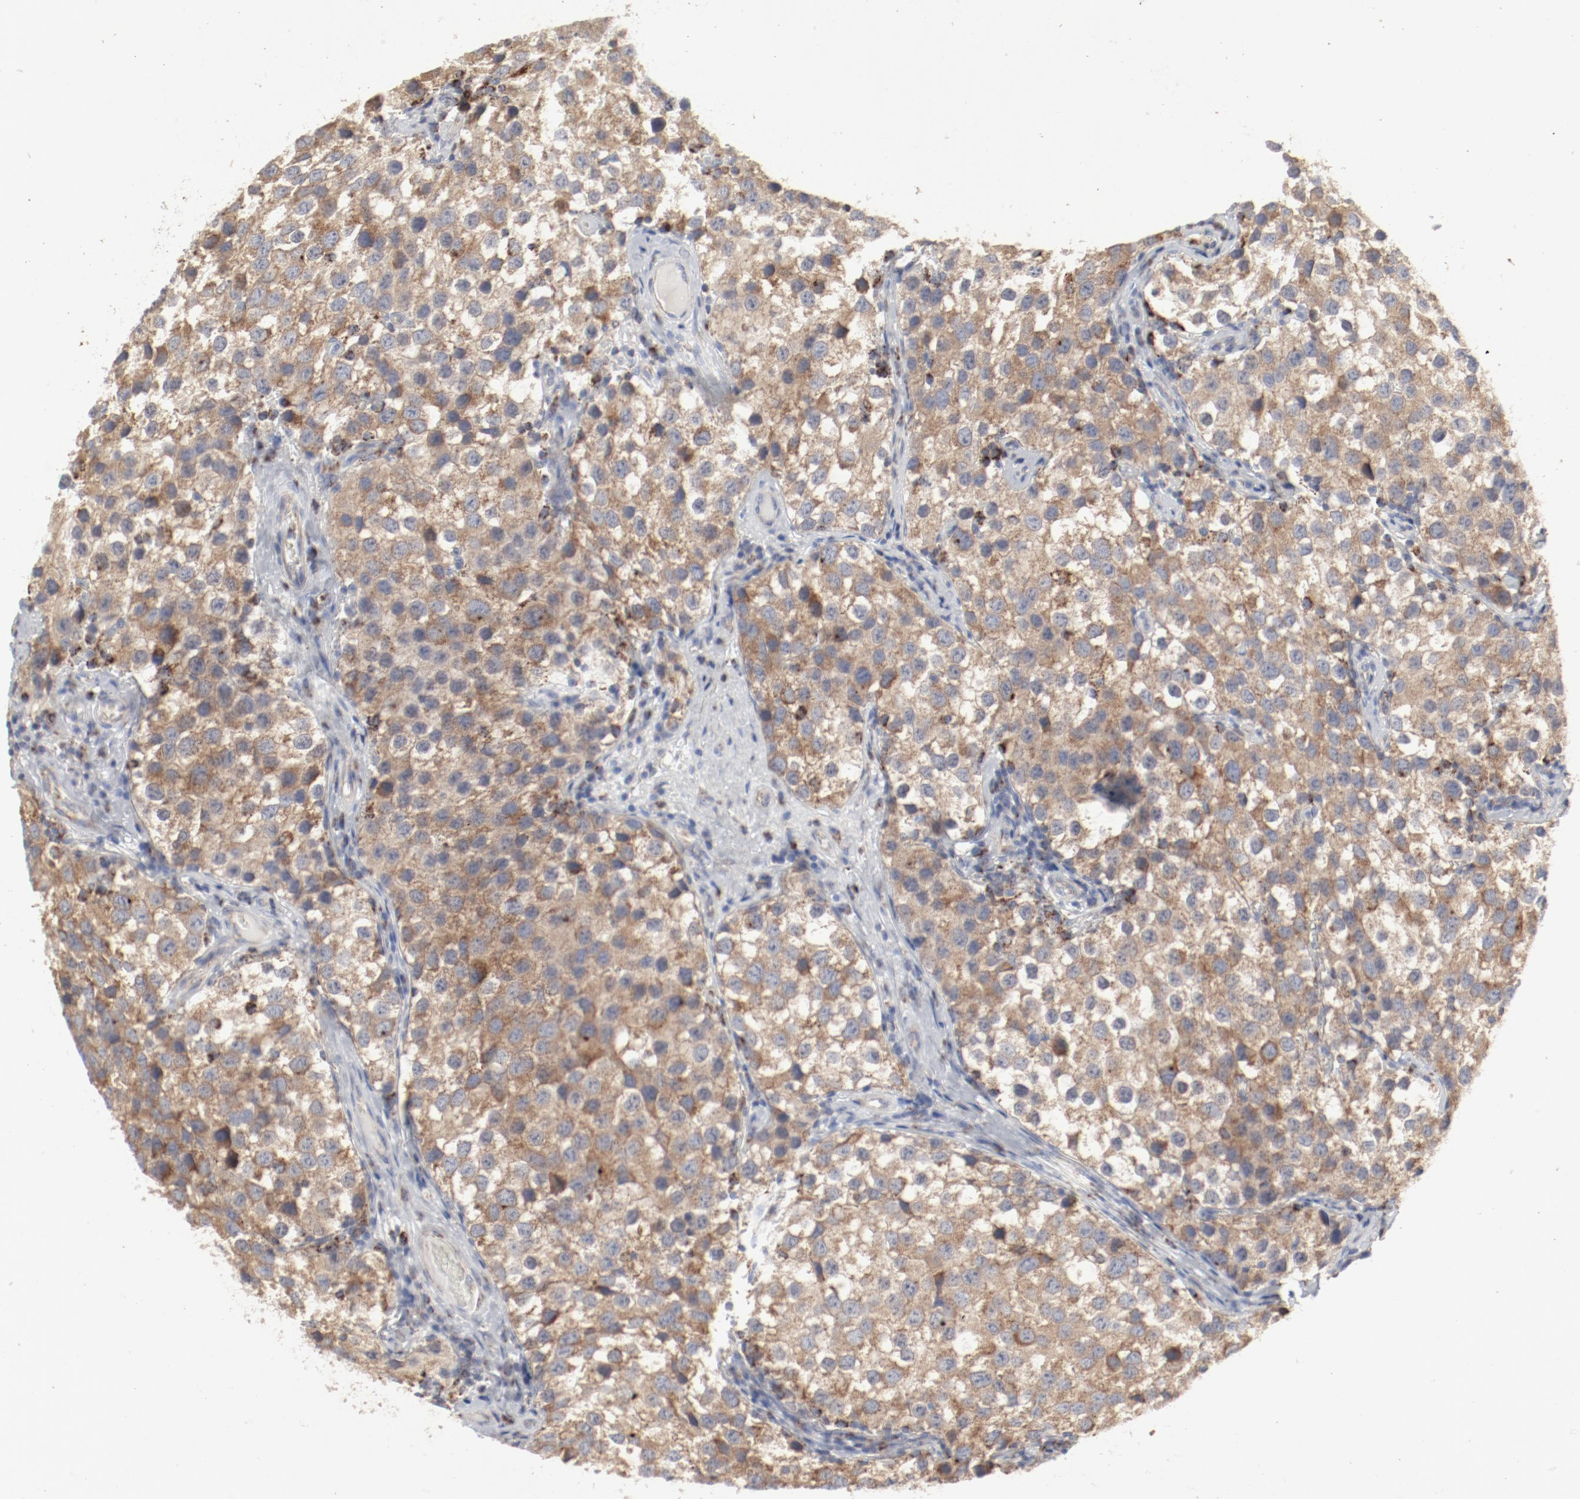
{"staining": {"intensity": "moderate", "quantity": ">75%", "location": "cytoplasmic/membranous"}, "tissue": "testis cancer", "cell_type": "Tumor cells", "image_type": "cancer", "snomed": [{"axis": "morphology", "description": "Seminoma, NOS"}, {"axis": "topography", "description": "Testis"}], "caption": "Immunohistochemistry (DAB) staining of testis seminoma exhibits moderate cytoplasmic/membranous protein staining in about >75% of tumor cells. (DAB IHC, brown staining for protein, blue staining for nuclei).", "gene": "SETD3", "patient": {"sex": "male", "age": 39}}